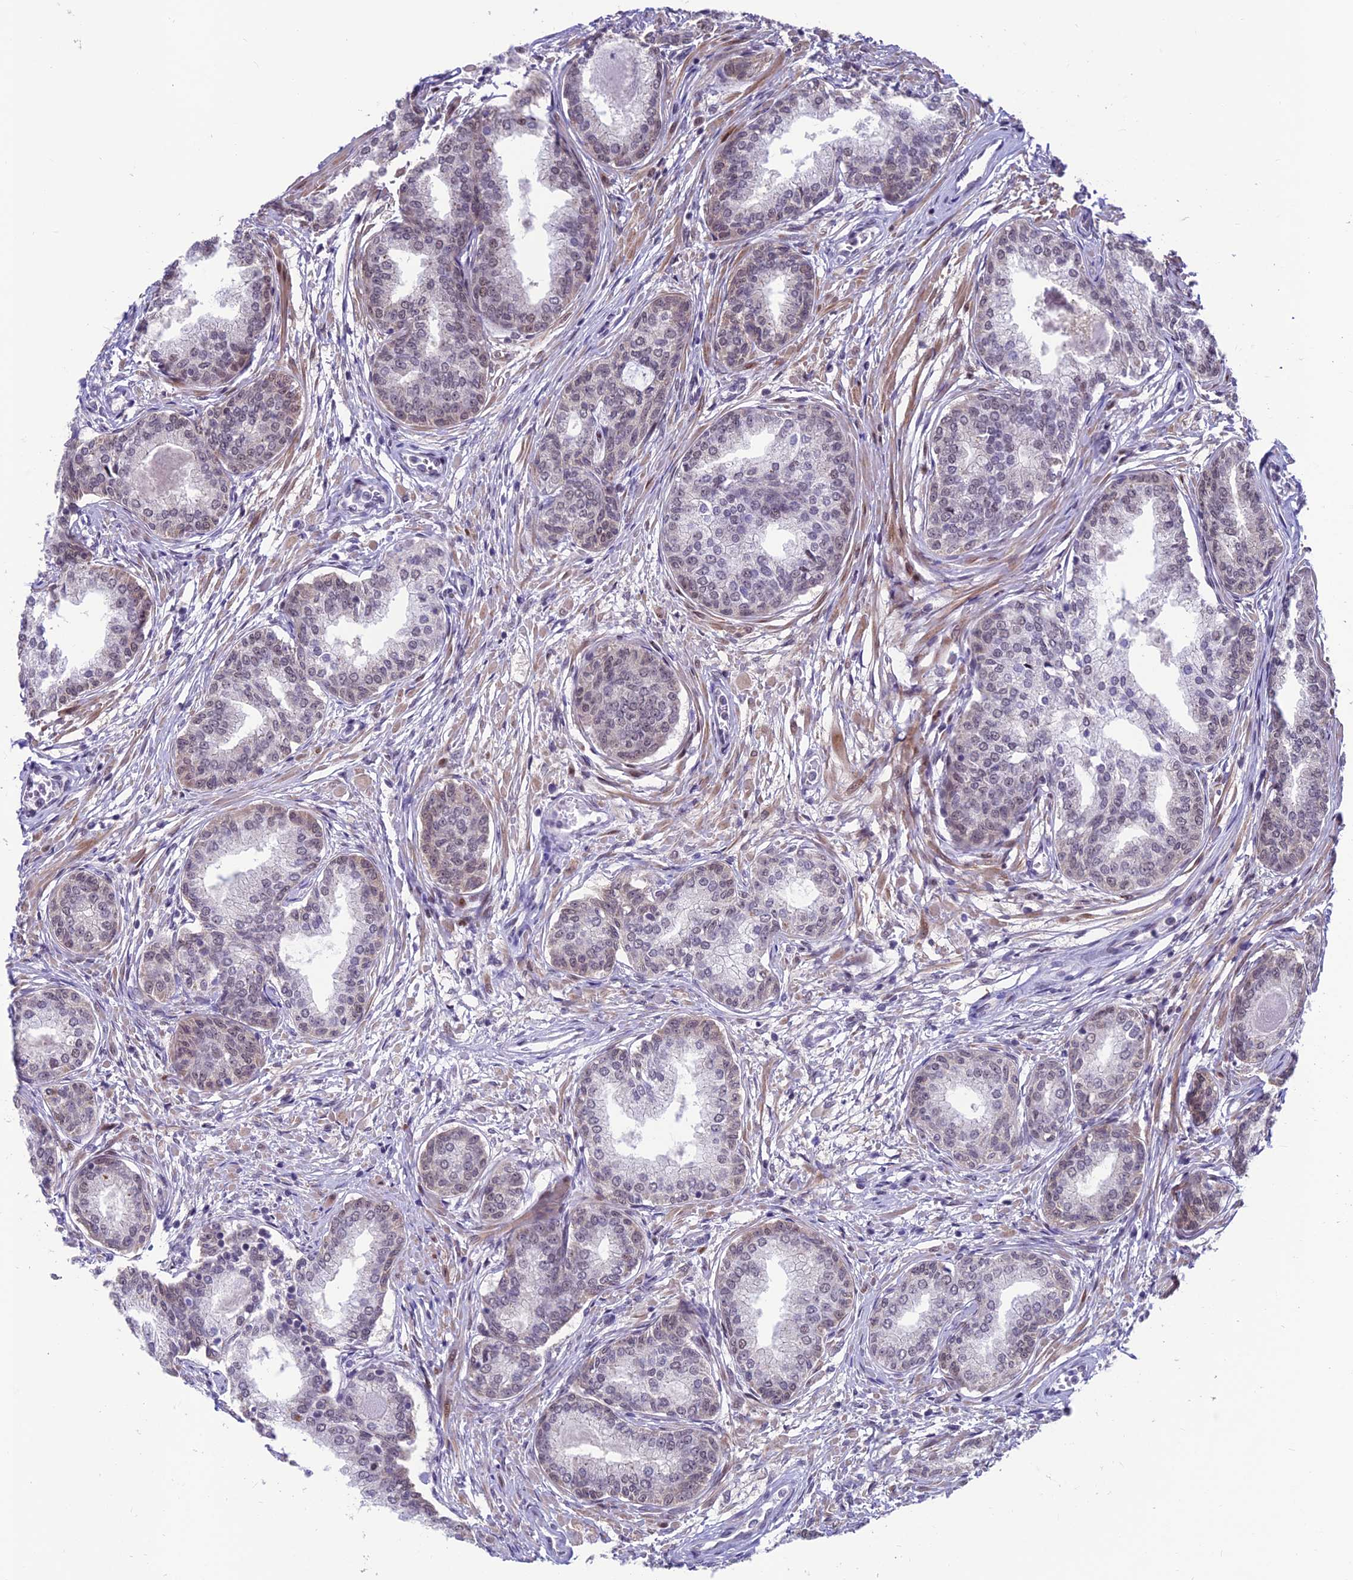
{"staining": {"intensity": "weak", "quantity": "<25%", "location": "nuclear"}, "tissue": "prostate cancer", "cell_type": "Tumor cells", "image_type": "cancer", "snomed": [{"axis": "morphology", "description": "Adenocarcinoma, High grade"}, {"axis": "topography", "description": "Prostate"}], "caption": "Immunohistochemistry (IHC) photomicrograph of human prostate high-grade adenocarcinoma stained for a protein (brown), which displays no positivity in tumor cells.", "gene": "KIAA1191", "patient": {"sex": "male", "age": 67}}